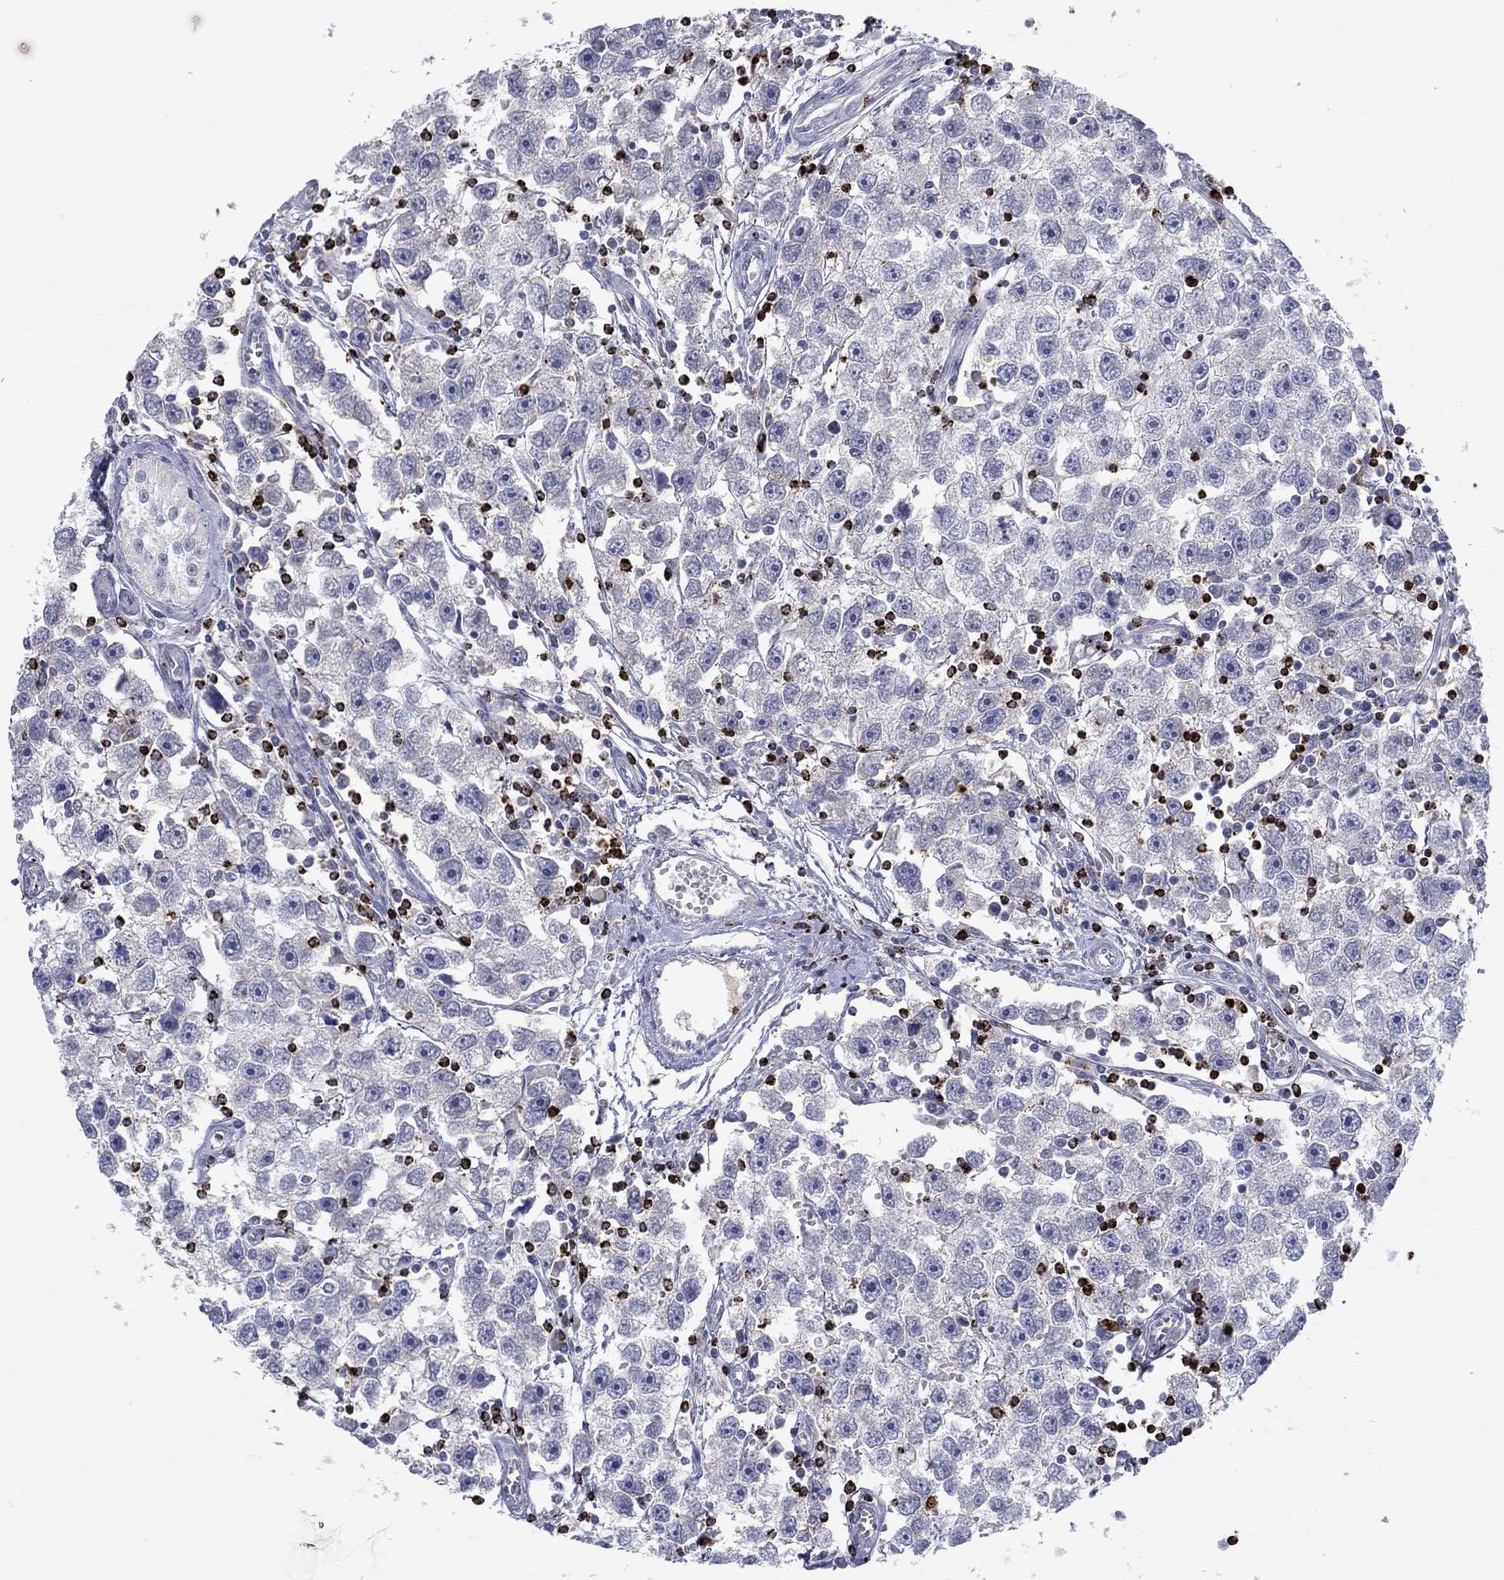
{"staining": {"intensity": "negative", "quantity": "none", "location": "none"}, "tissue": "testis cancer", "cell_type": "Tumor cells", "image_type": "cancer", "snomed": [{"axis": "morphology", "description": "Seminoma, NOS"}, {"axis": "topography", "description": "Testis"}], "caption": "A high-resolution micrograph shows immunohistochemistry staining of seminoma (testis), which reveals no significant staining in tumor cells. (DAB (3,3'-diaminobenzidine) IHC, high magnification).", "gene": "GZMA", "patient": {"sex": "male", "age": 30}}